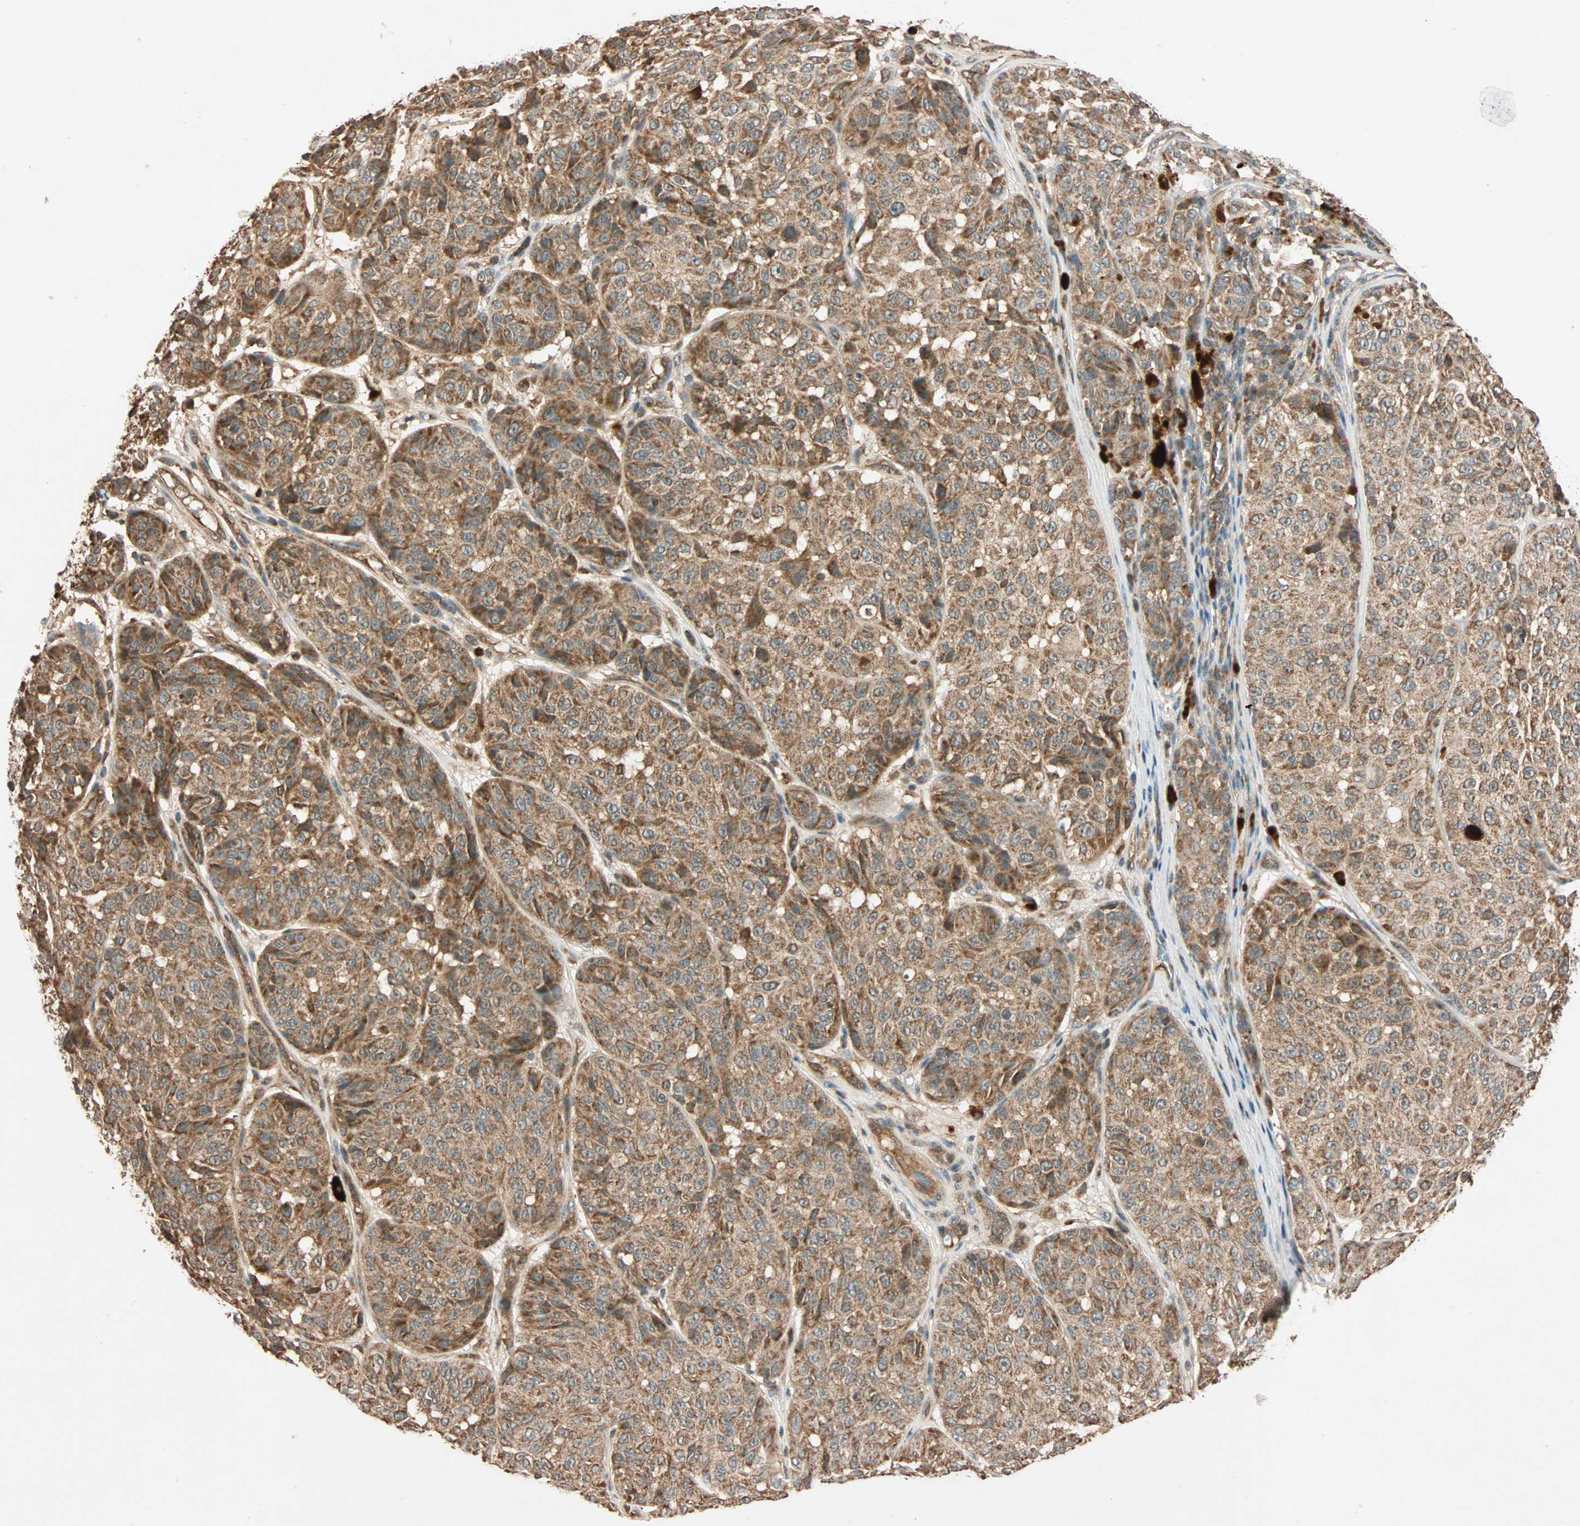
{"staining": {"intensity": "strong", "quantity": ">75%", "location": "cytoplasmic/membranous"}, "tissue": "melanoma", "cell_type": "Tumor cells", "image_type": "cancer", "snomed": [{"axis": "morphology", "description": "Malignant melanoma, NOS"}, {"axis": "topography", "description": "Skin"}], "caption": "Melanoma was stained to show a protein in brown. There is high levels of strong cytoplasmic/membranous positivity in approximately >75% of tumor cells.", "gene": "MAPK1", "patient": {"sex": "female", "age": 46}}